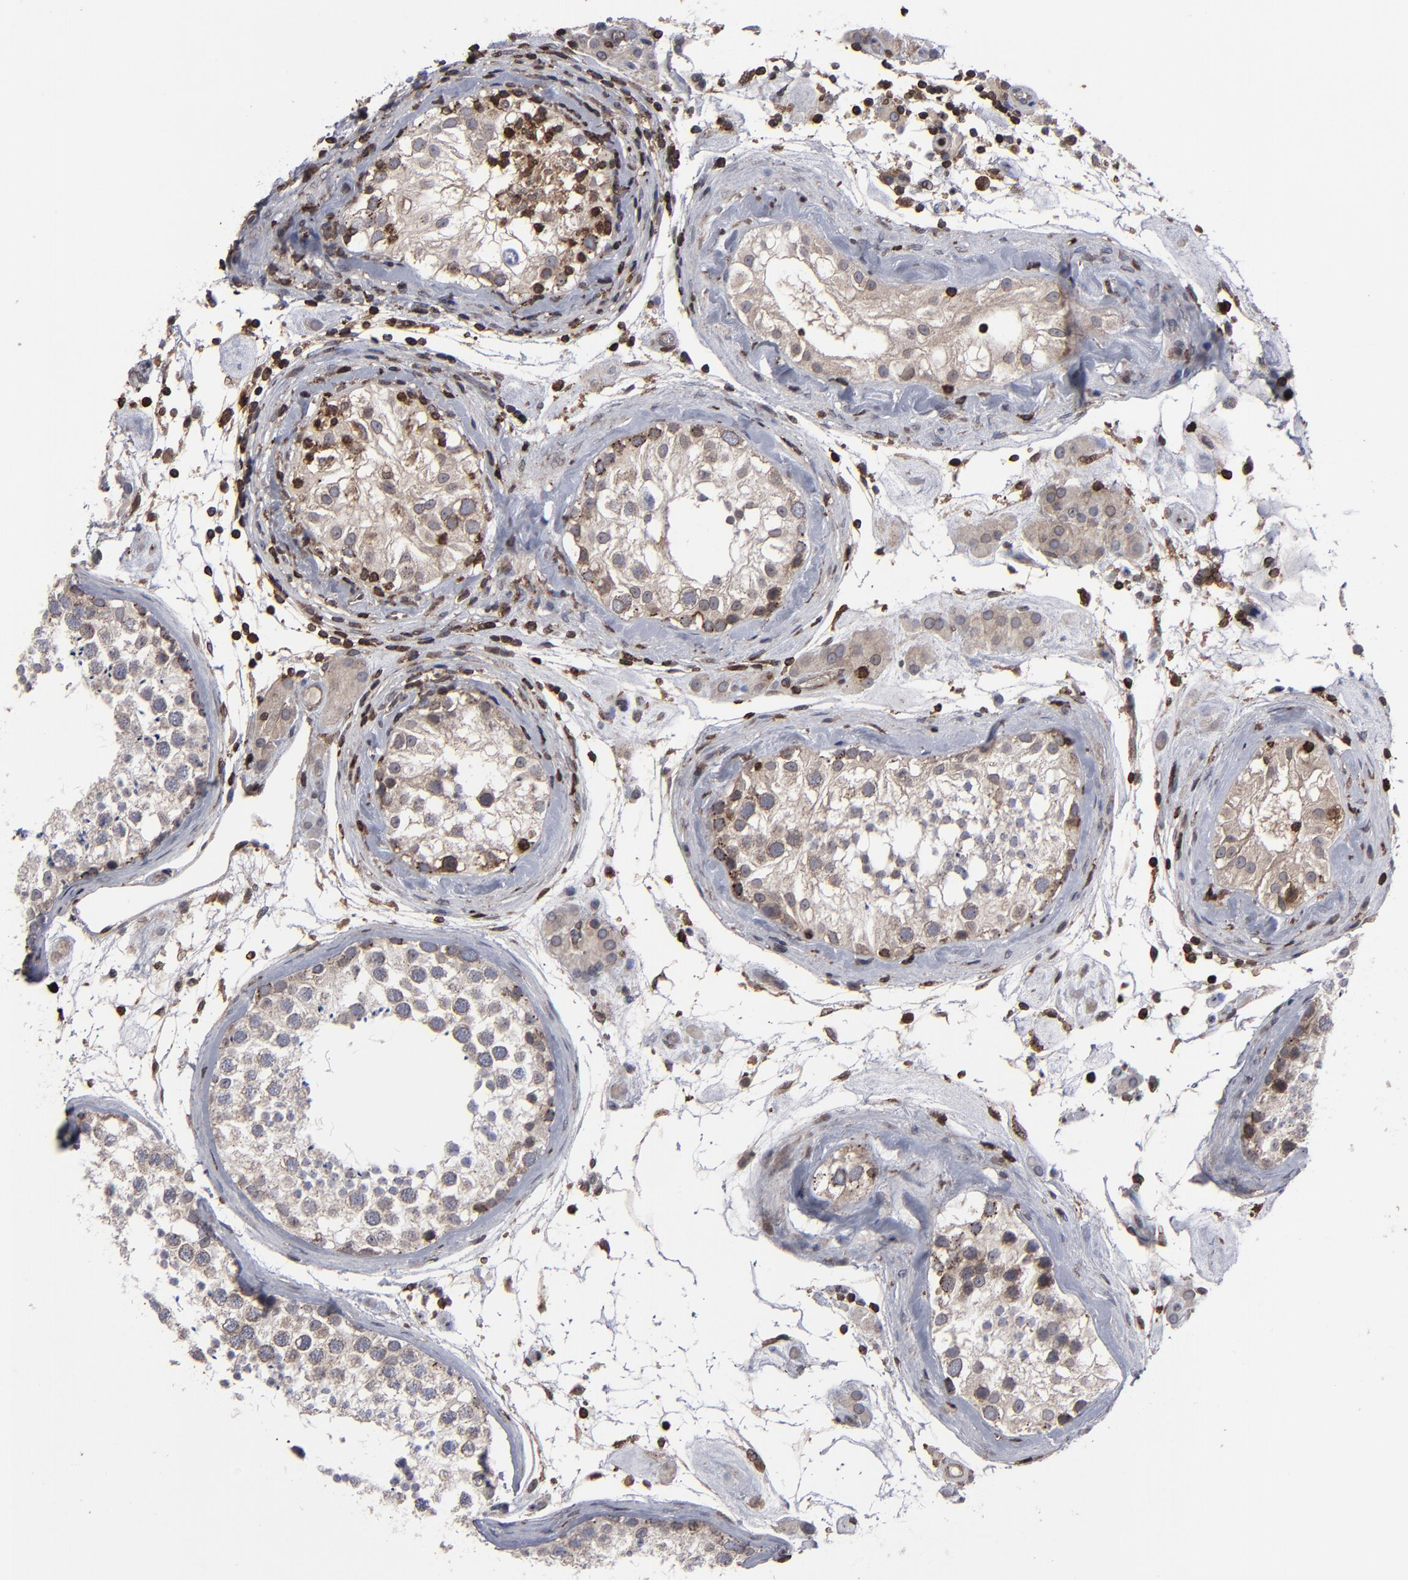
{"staining": {"intensity": "moderate", "quantity": "25%-75%", "location": "cytoplasmic/membranous,nuclear"}, "tissue": "testis", "cell_type": "Cells in seminiferous ducts", "image_type": "normal", "snomed": [{"axis": "morphology", "description": "Normal tissue, NOS"}, {"axis": "topography", "description": "Testis"}], "caption": "High-magnification brightfield microscopy of benign testis stained with DAB (brown) and counterstained with hematoxylin (blue). cells in seminiferous ducts exhibit moderate cytoplasmic/membranous,nuclear expression is present in about25%-75% of cells.", "gene": "KIAA2026", "patient": {"sex": "male", "age": 46}}